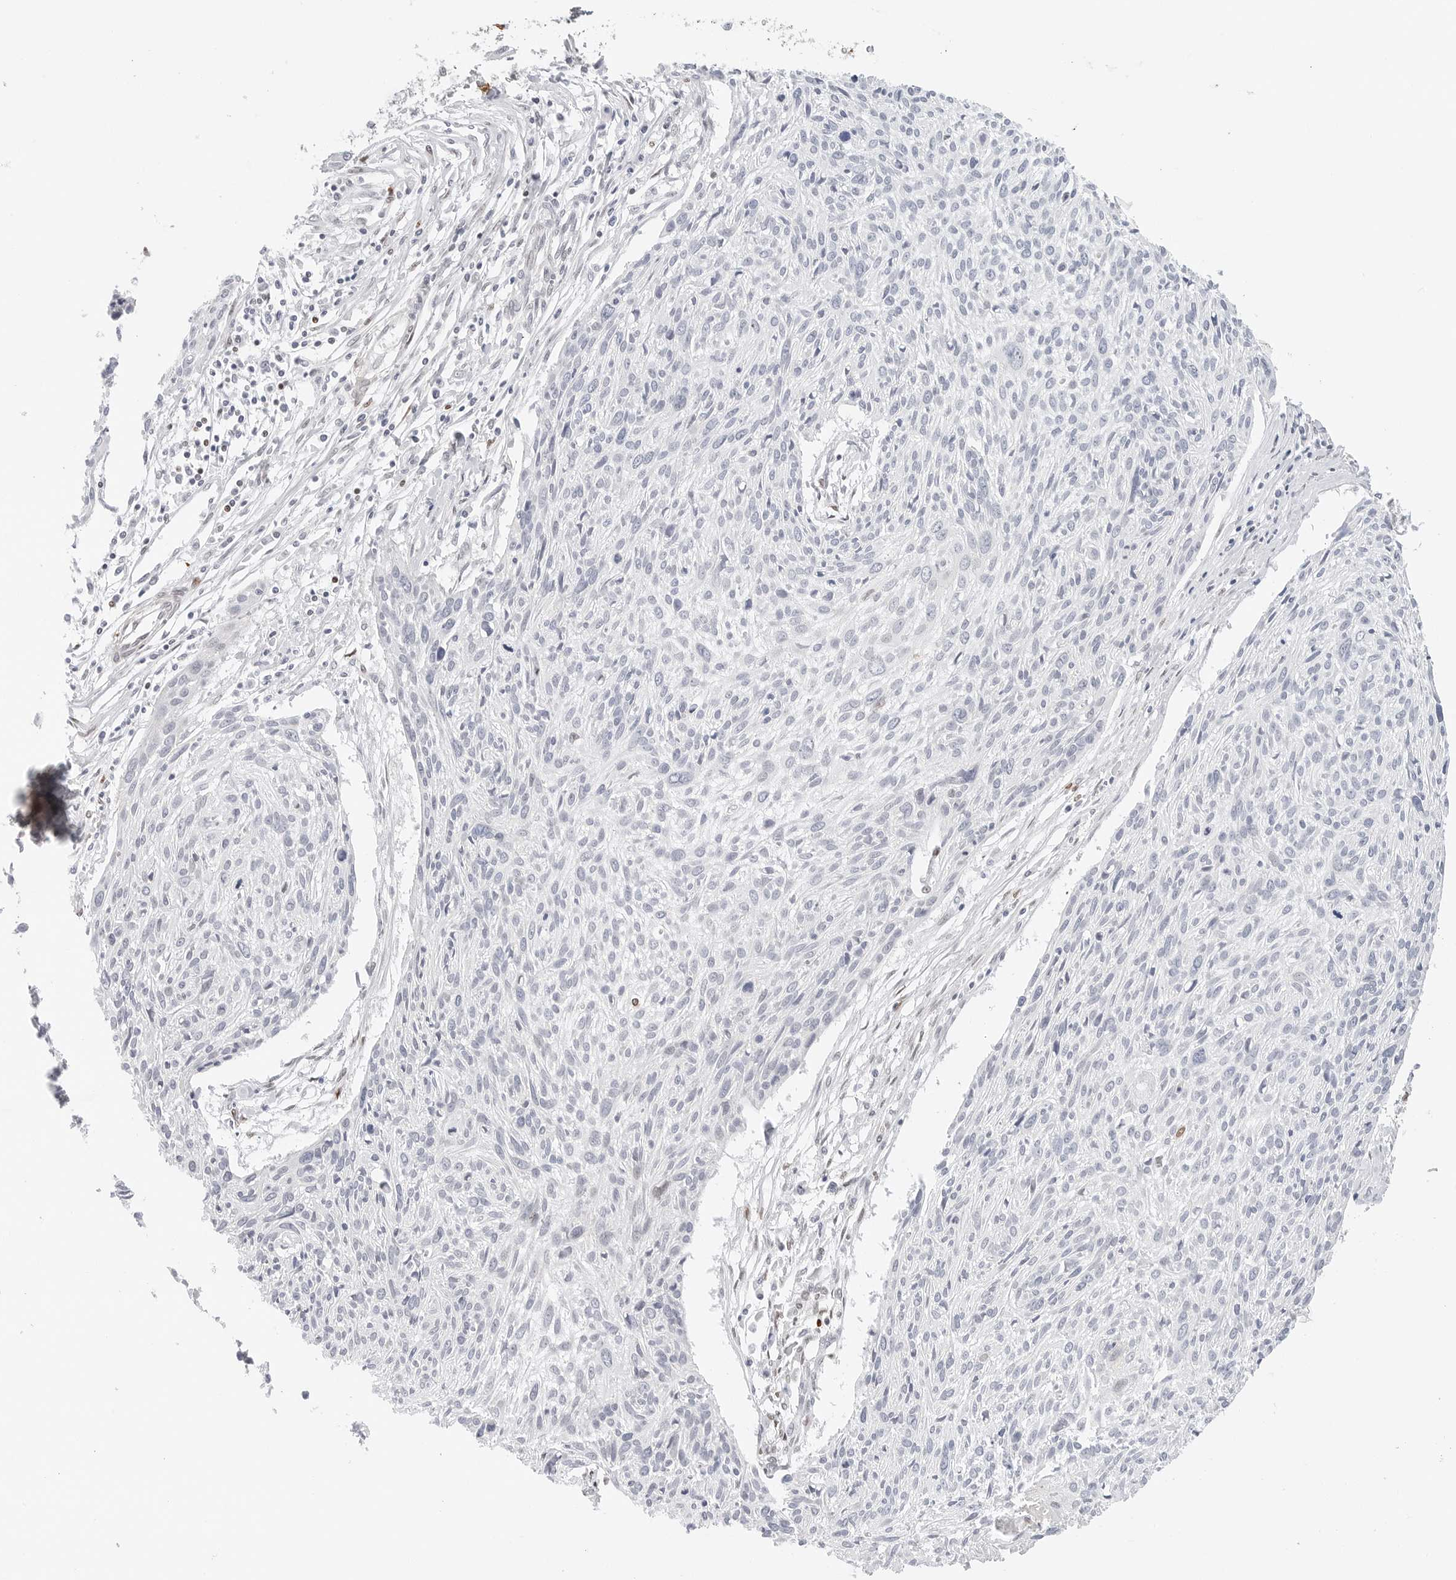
{"staining": {"intensity": "negative", "quantity": "none", "location": "none"}, "tissue": "cervical cancer", "cell_type": "Tumor cells", "image_type": "cancer", "snomed": [{"axis": "morphology", "description": "Squamous cell carcinoma, NOS"}, {"axis": "topography", "description": "Cervix"}], "caption": "This is an immunohistochemistry image of human cervical cancer (squamous cell carcinoma). There is no positivity in tumor cells.", "gene": "SPIDR", "patient": {"sex": "female", "age": 51}}